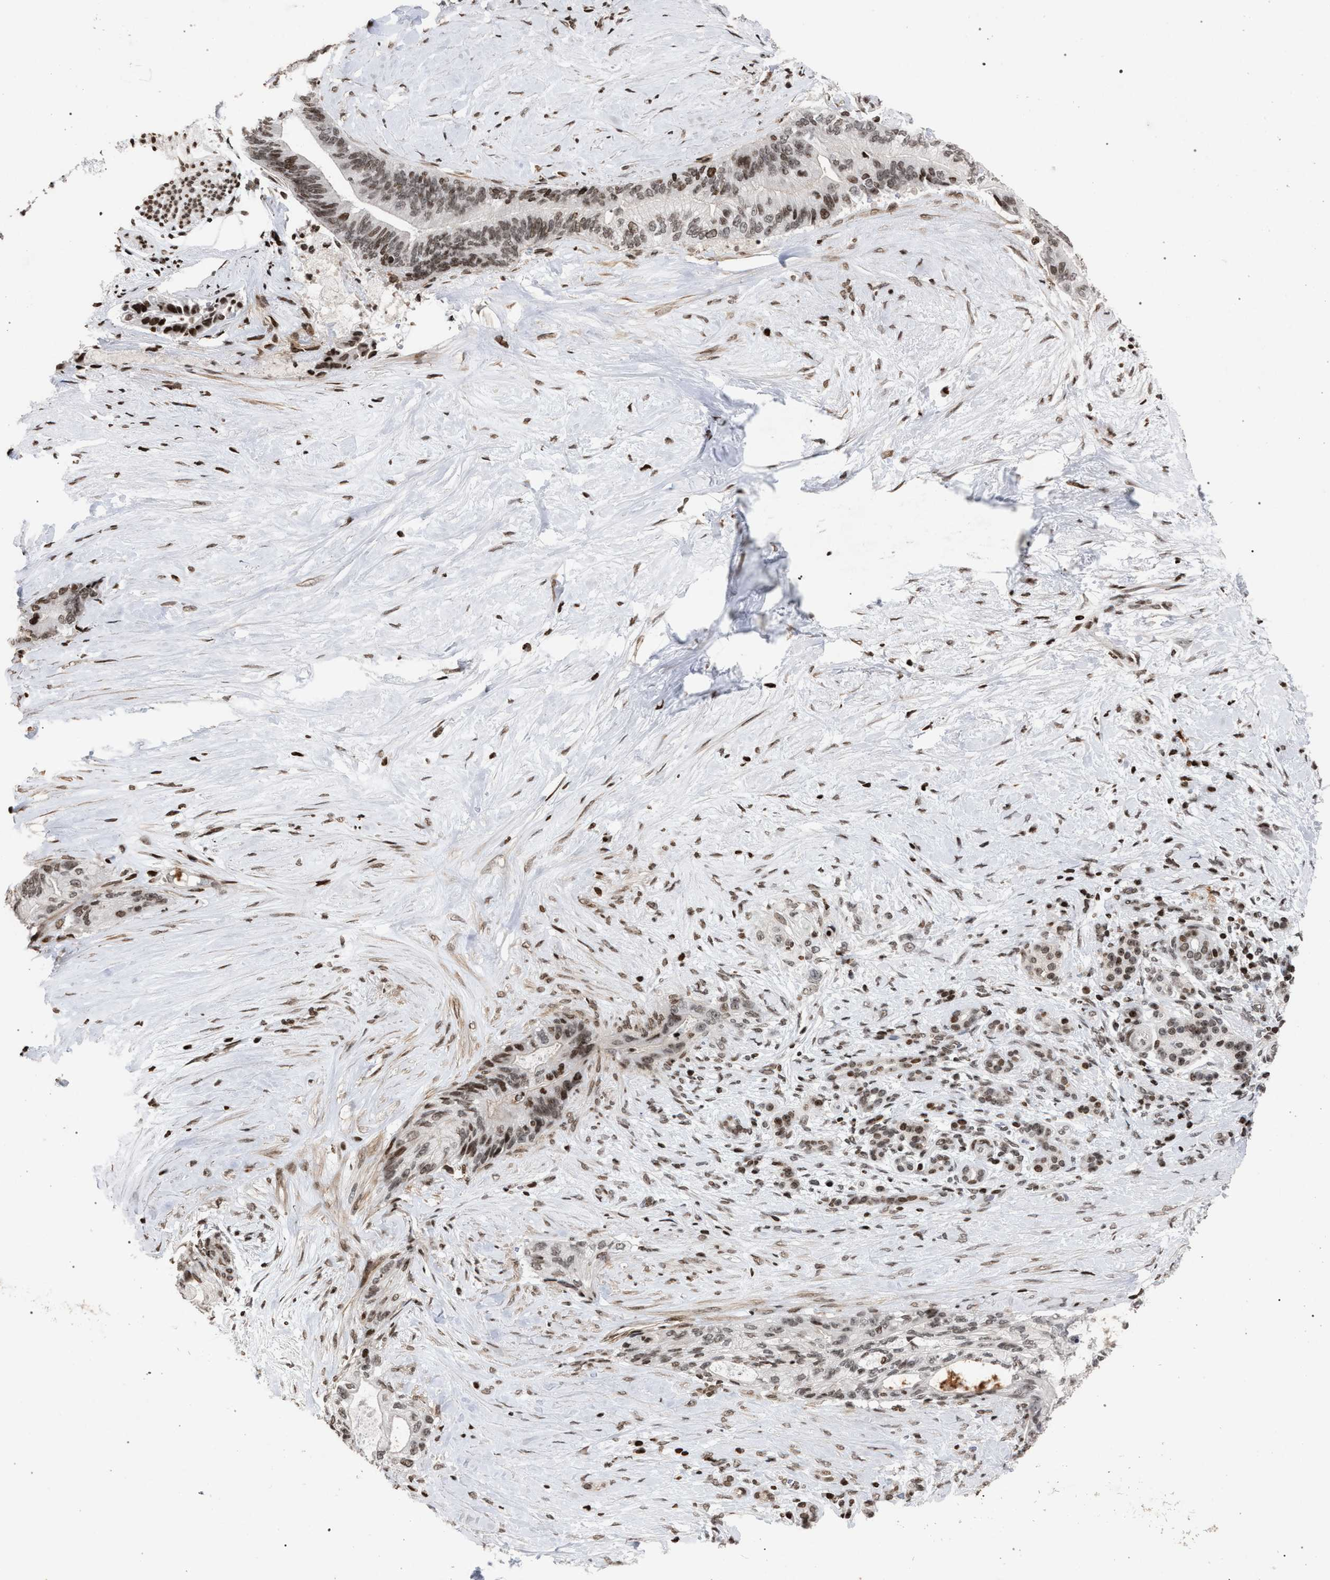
{"staining": {"intensity": "moderate", "quantity": ">75%", "location": "nuclear"}, "tissue": "pancreatic cancer", "cell_type": "Tumor cells", "image_type": "cancer", "snomed": [{"axis": "morphology", "description": "Adenocarcinoma, NOS"}, {"axis": "topography", "description": "Pancreas"}], "caption": "DAB (3,3'-diaminobenzidine) immunohistochemical staining of pancreatic cancer (adenocarcinoma) exhibits moderate nuclear protein positivity in approximately >75% of tumor cells. (Stains: DAB in brown, nuclei in blue, Microscopy: brightfield microscopy at high magnification).", "gene": "FOXD3", "patient": {"sex": "male", "age": 59}}